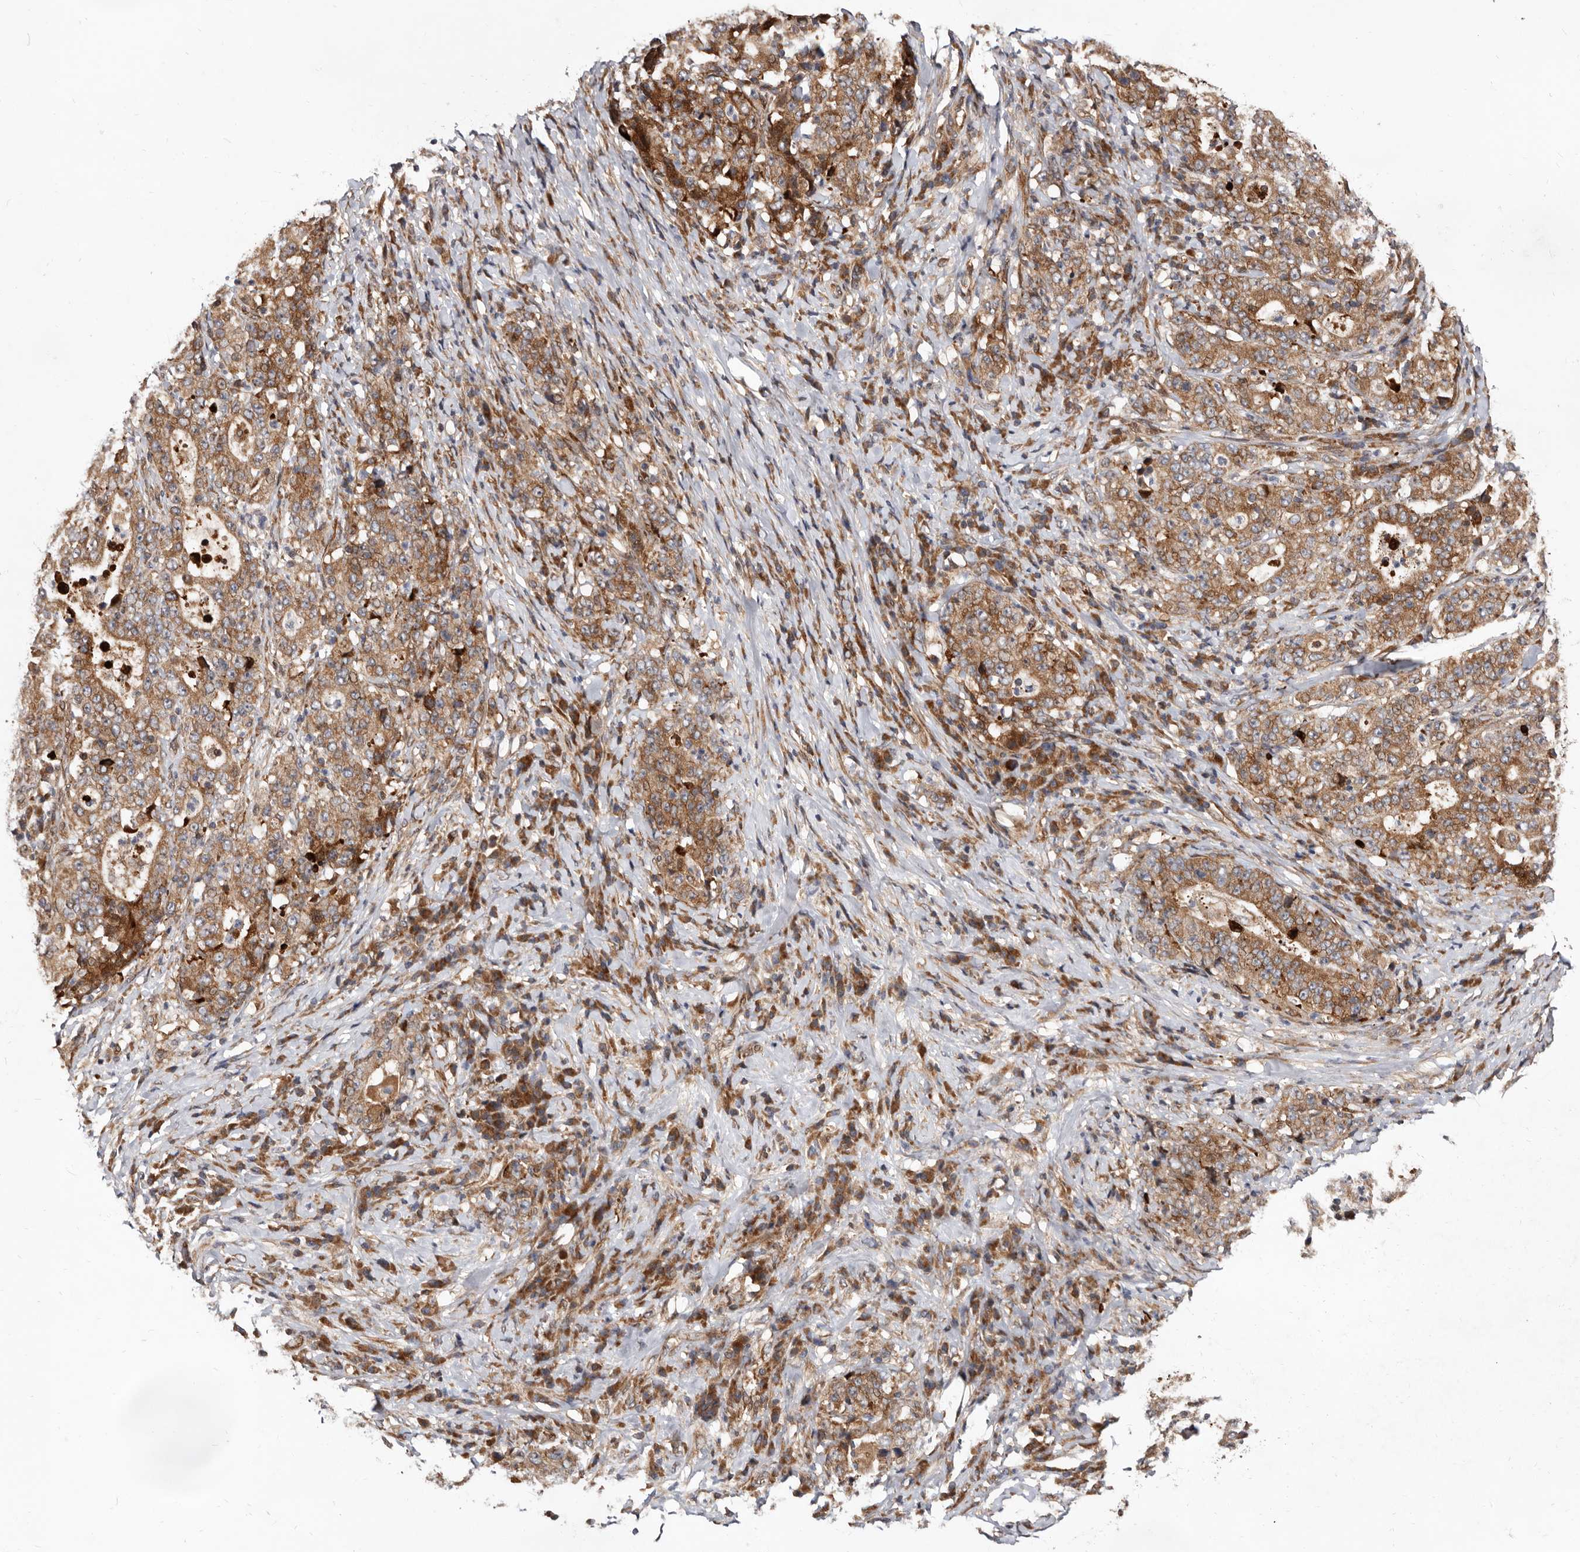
{"staining": {"intensity": "moderate", "quantity": ">75%", "location": "cytoplasmic/membranous"}, "tissue": "stomach cancer", "cell_type": "Tumor cells", "image_type": "cancer", "snomed": [{"axis": "morphology", "description": "Normal tissue, NOS"}, {"axis": "morphology", "description": "Adenocarcinoma, NOS"}, {"axis": "topography", "description": "Stomach, upper"}, {"axis": "topography", "description": "Stomach"}], "caption": "A medium amount of moderate cytoplasmic/membranous expression is seen in approximately >75% of tumor cells in adenocarcinoma (stomach) tissue.", "gene": "WEE2", "patient": {"sex": "male", "age": 59}}